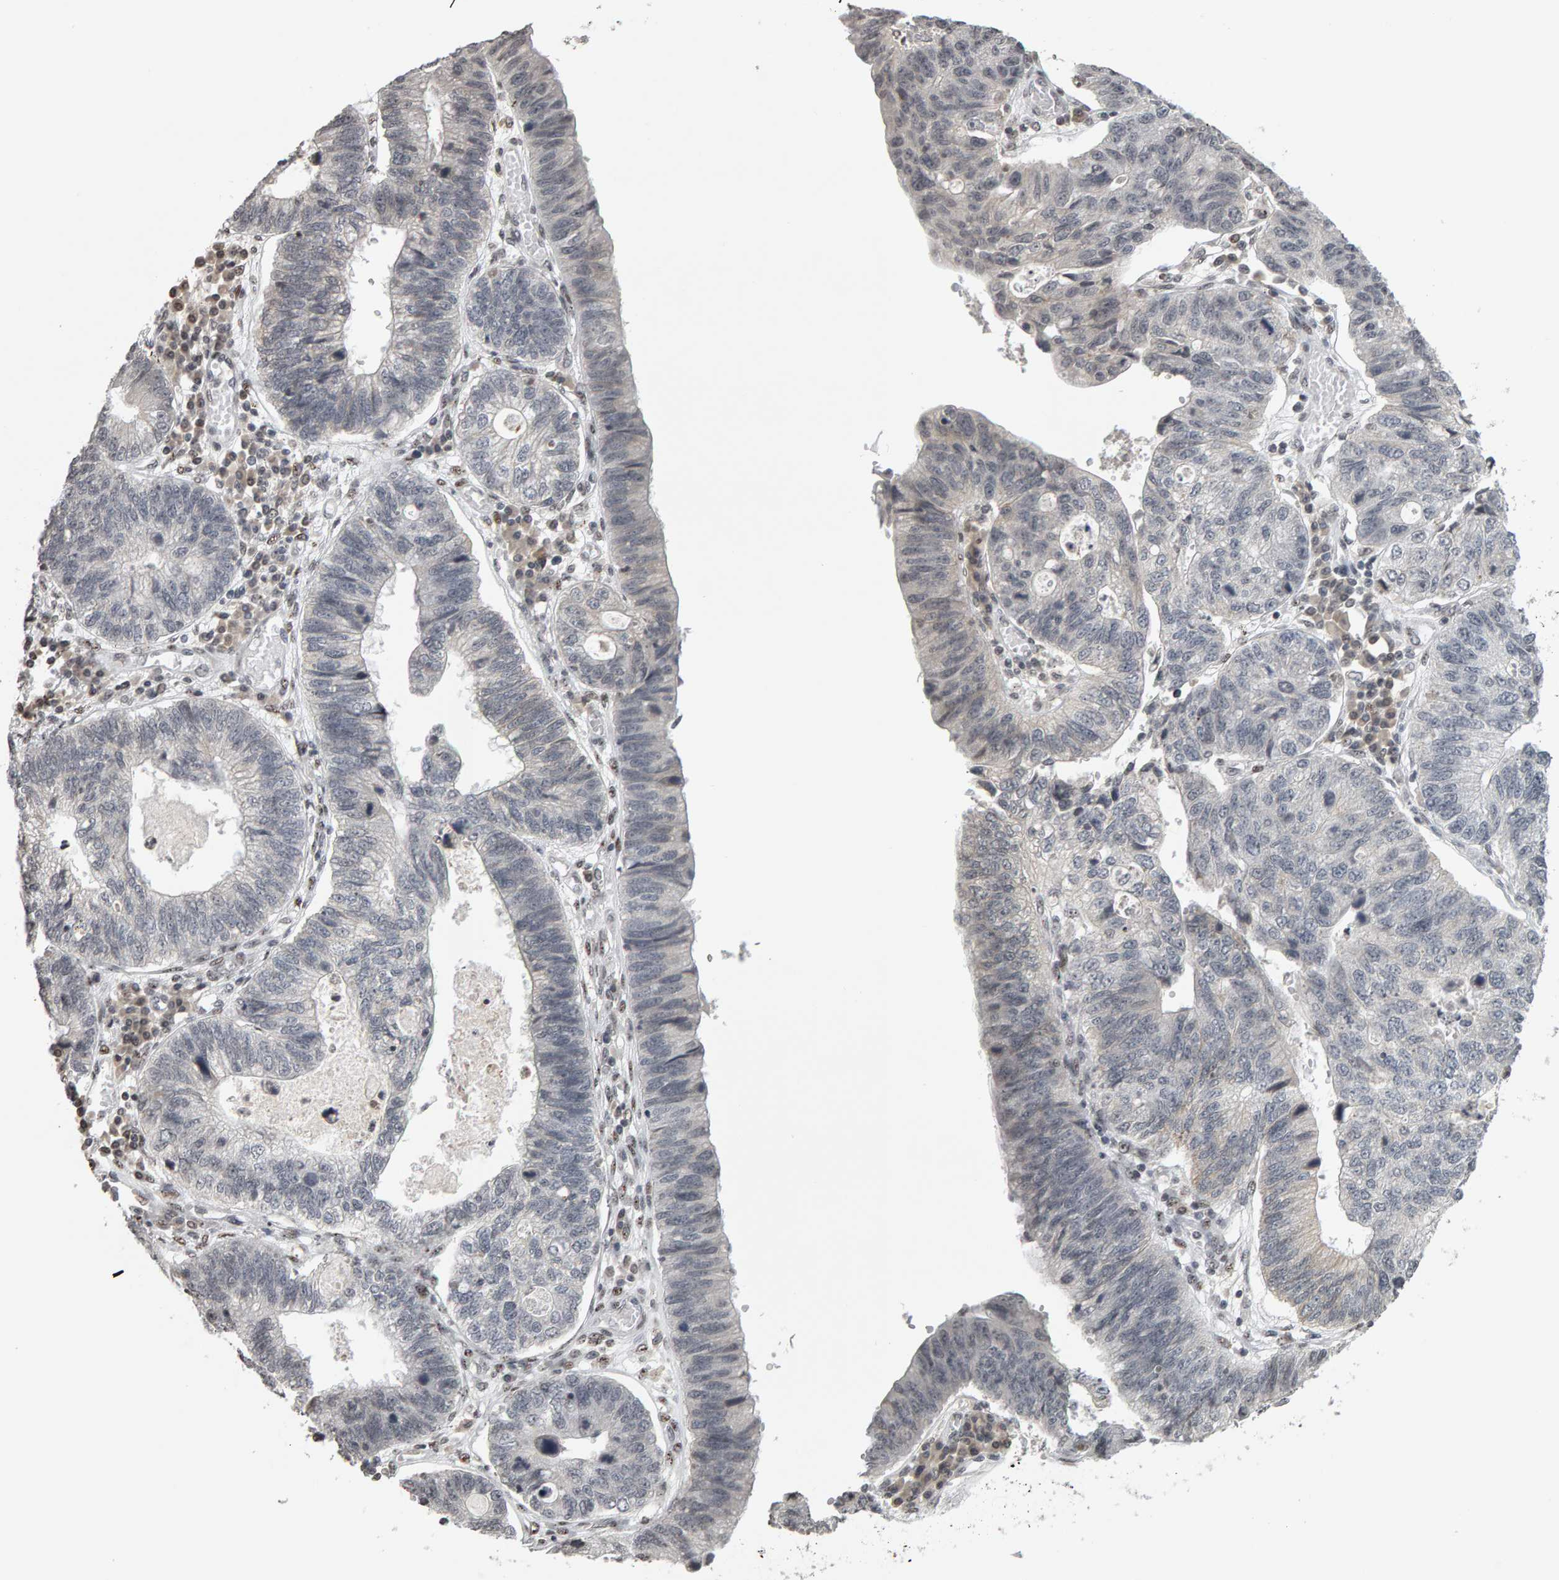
{"staining": {"intensity": "negative", "quantity": "none", "location": "none"}, "tissue": "stomach cancer", "cell_type": "Tumor cells", "image_type": "cancer", "snomed": [{"axis": "morphology", "description": "Adenocarcinoma, NOS"}, {"axis": "topography", "description": "Stomach"}], "caption": "Immunohistochemical staining of stomach cancer reveals no significant expression in tumor cells.", "gene": "TRAM1", "patient": {"sex": "male", "age": 59}}